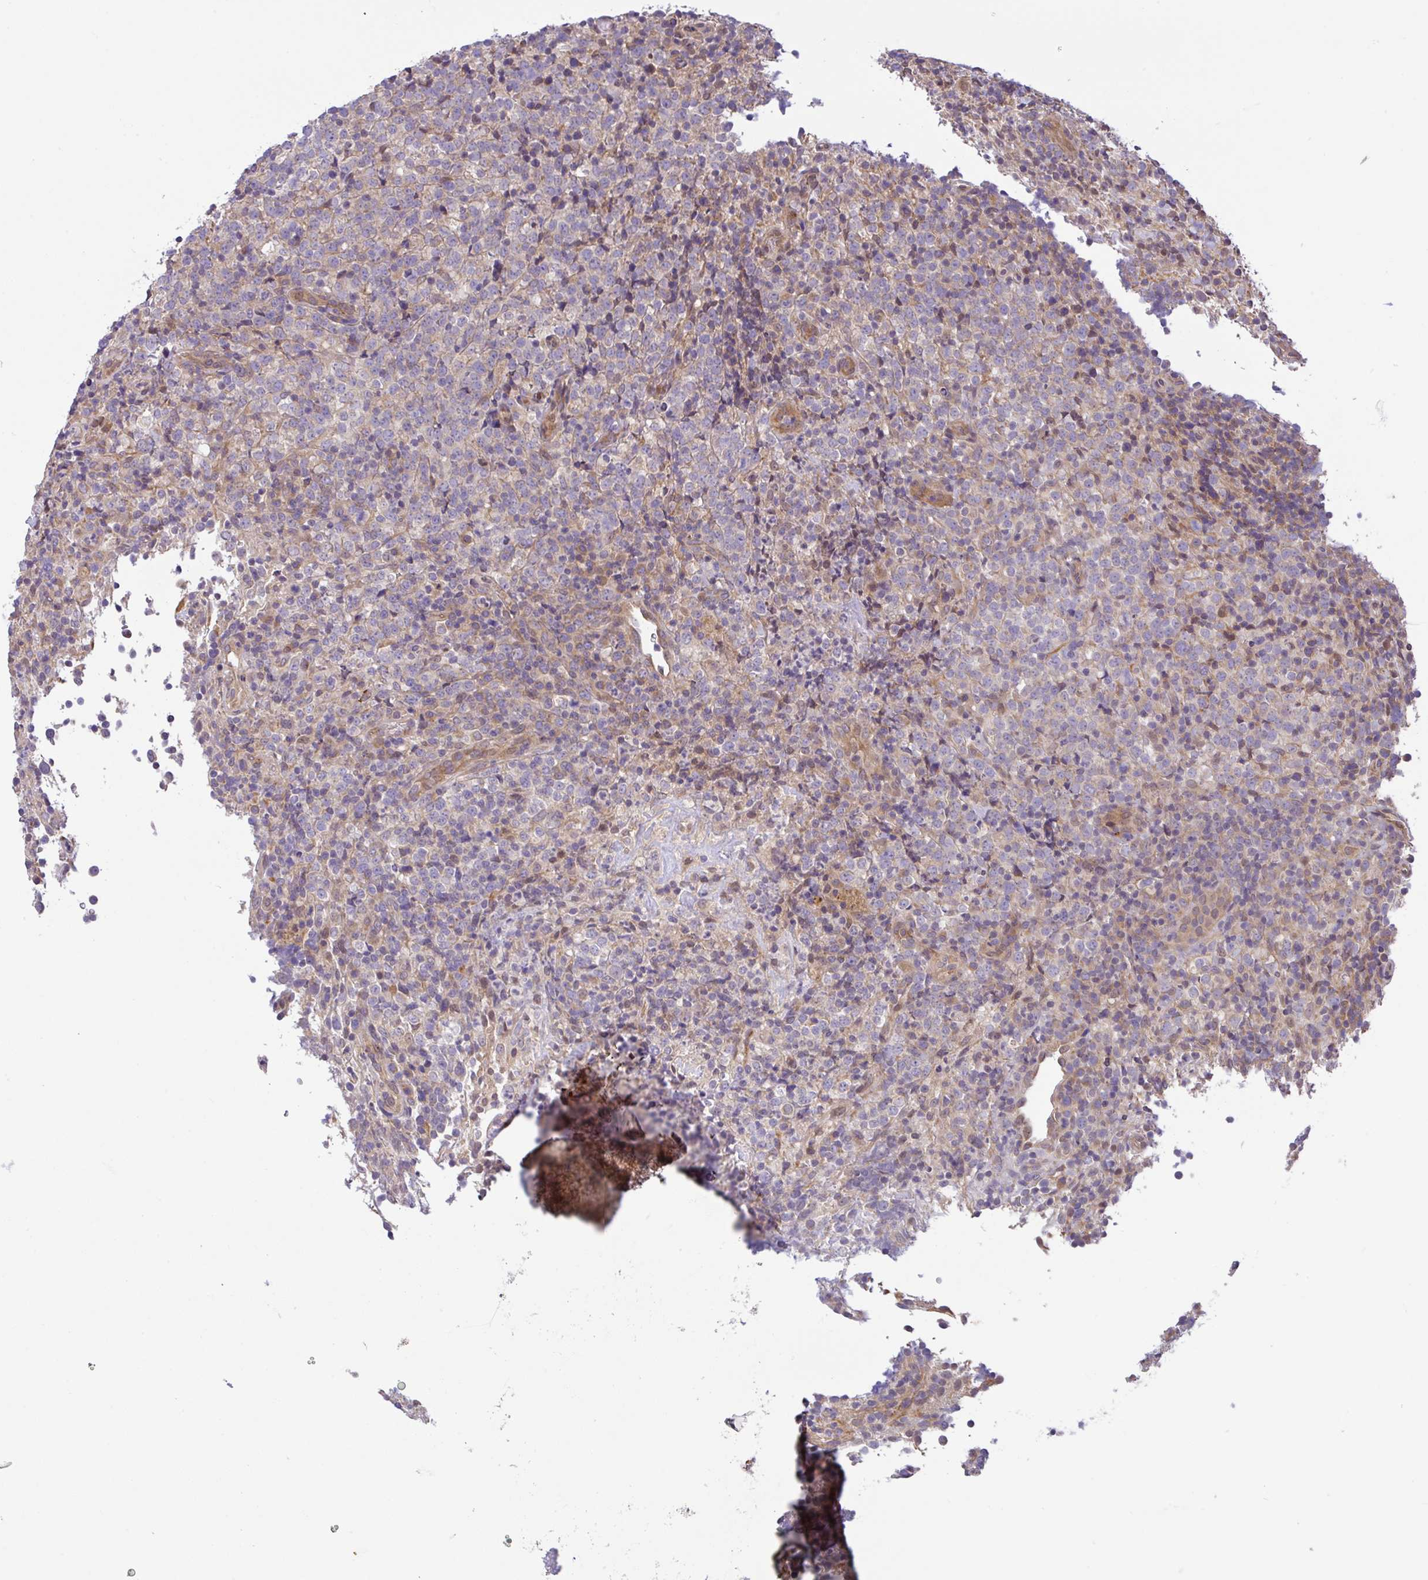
{"staining": {"intensity": "negative", "quantity": "none", "location": "none"}, "tissue": "lymphoma", "cell_type": "Tumor cells", "image_type": "cancer", "snomed": [{"axis": "morphology", "description": "Malignant lymphoma, non-Hodgkin's type, High grade"}, {"axis": "topography", "description": "Lymph node"}], "caption": "There is no significant positivity in tumor cells of lymphoma.", "gene": "UBE4A", "patient": {"sex": "male", "age": 54}}